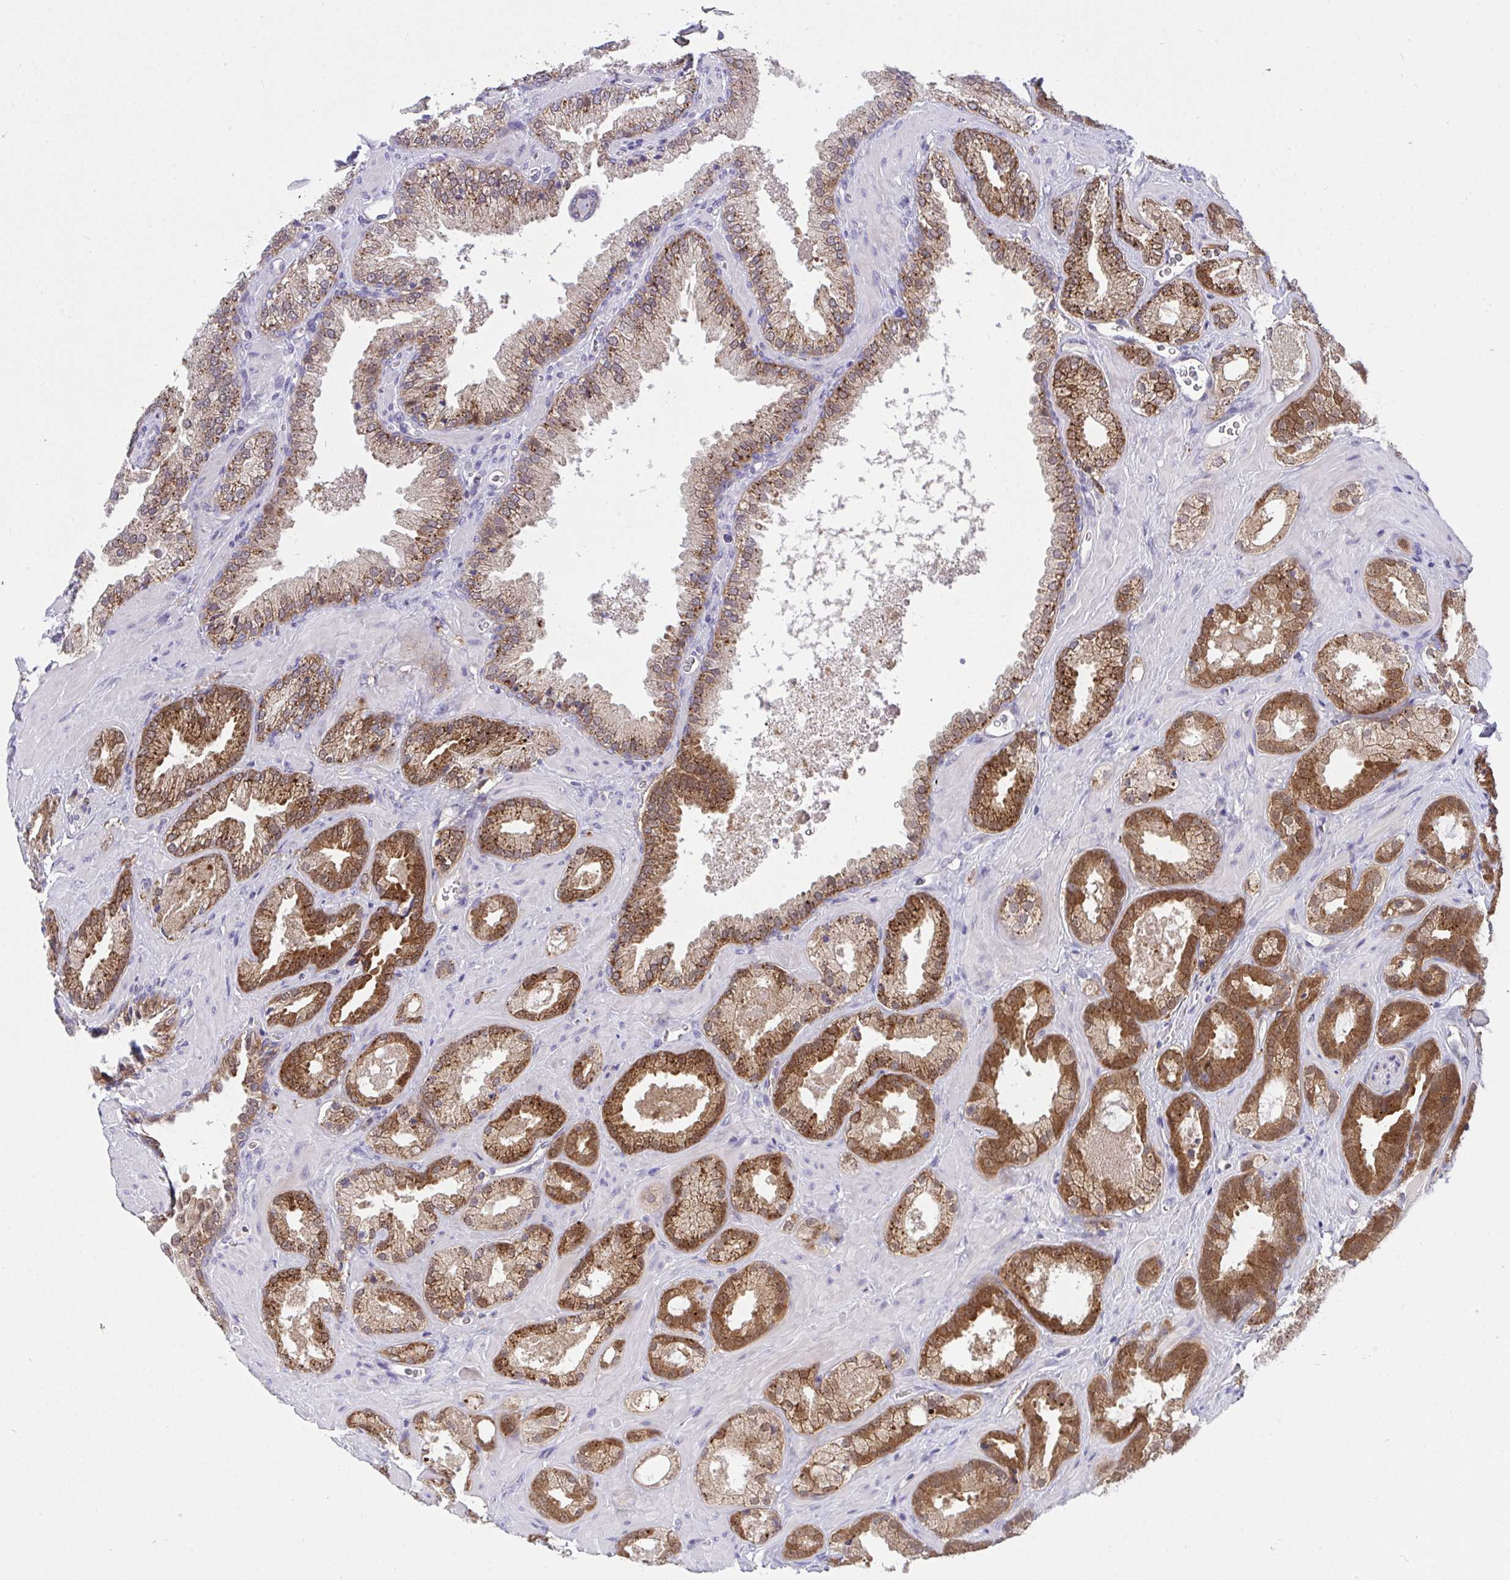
{"staining": {"intensity": "strong", "quantity": ">75%", "location": "cytoplasmic/membranous"}, "tissue": "prostate cancer", "cell_type": "Tumor cells", "image_type": "cancer", "snomed": [{"axis": "morphology", "description": "Adenocarcinoma, Low grade"}, {"axis": "topography", "description": "Prostate"}], "caption": "A brown stain labels strong cytoplasmic/membranous expression of a protein in adenocarcinoma (low-grade) (prostate) tumor cells. Using DAB (3,3'-diaminobenzidine) (brown) and hematoxylin (blue) stains, captured at high magnification using brightfield microscopy.", "gene": "HOXD12", "patient": {"sex": "male", "age": 62}}